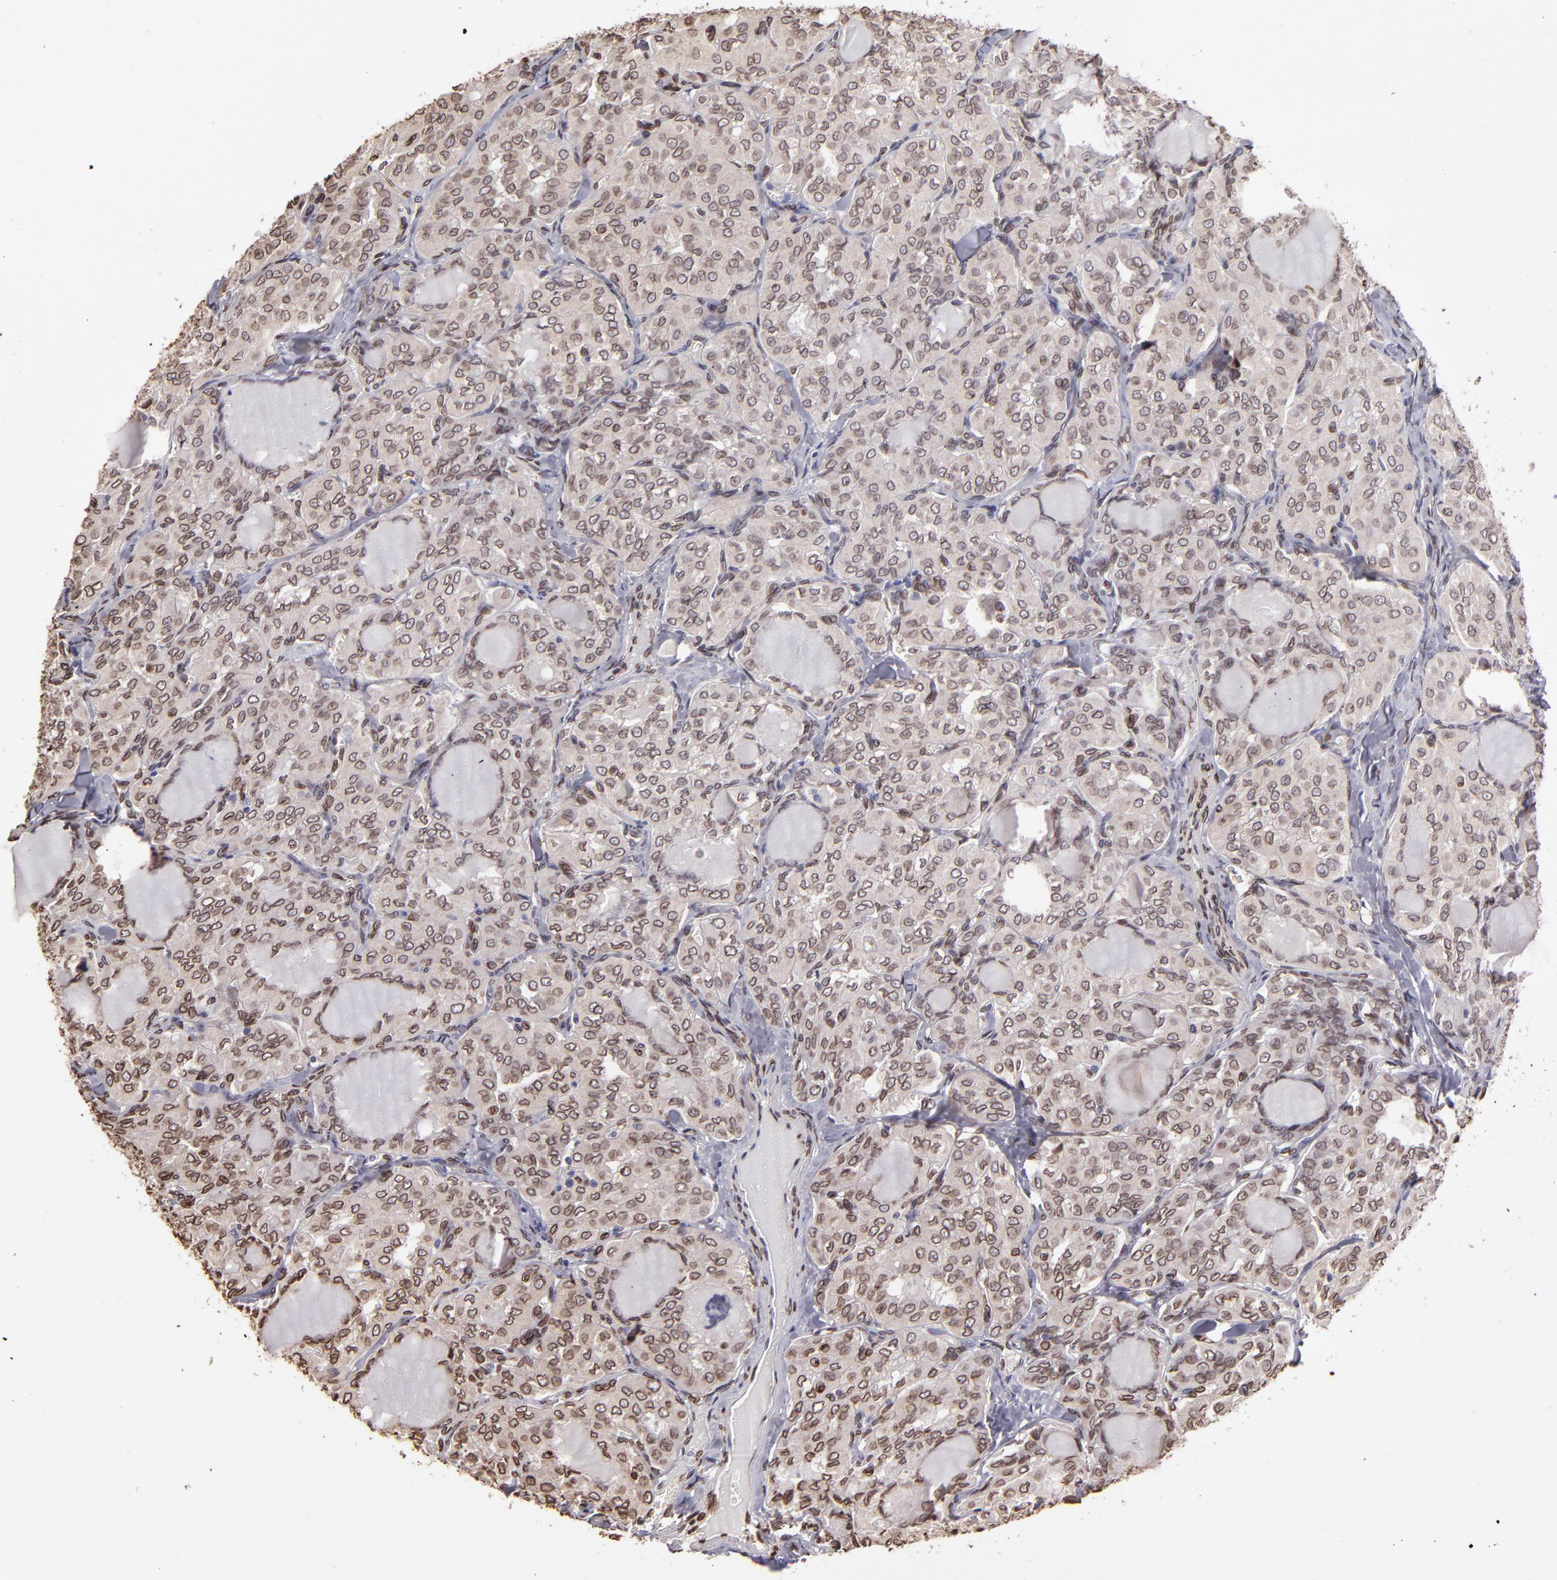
{"staining": {"intensity": "weak", "quantity": ">75%", "location": "cytoplasmic/membranous,nuclear"}, "tissue": "thyroid cancer", "cell_type": "Tumor cells", "image_type": "cancer", "snomed": [{"axis": "morphology", "description": "Papillary adenocarcinoma, NOS"}, {"axis": "topography", "description": "Thyroid gland"}], "caption": "Approximately >75% of tumor cells in human papillary adenocarcinoma (thyroid) exhibit weak cytoplasmic/membranous and nuclear protein expression as visualized by brown immunohistochemical staining.", "gene": "PUM3", "patient": {"sex": "male", "age": 20}}